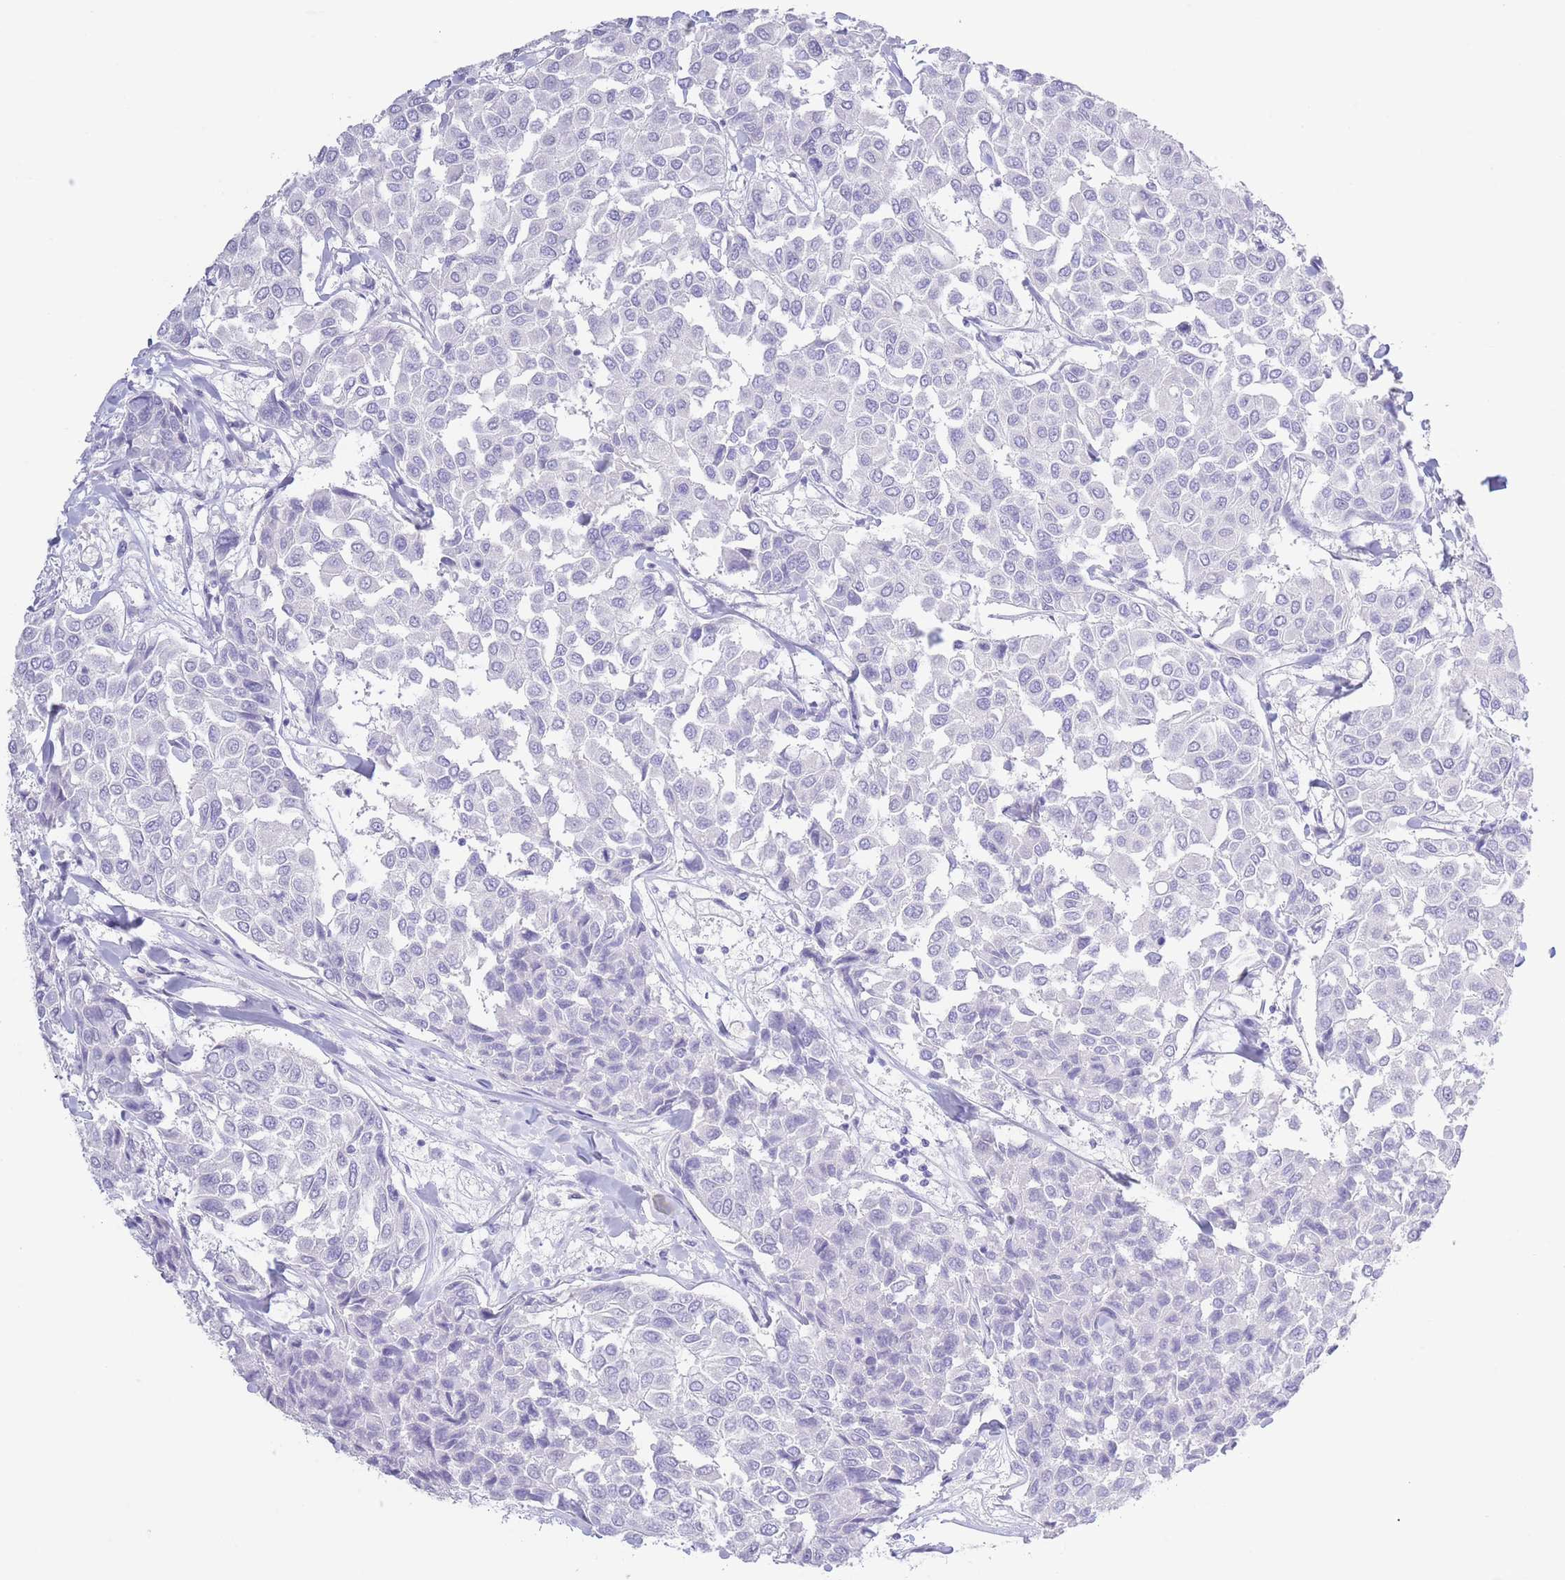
{"staining": {"intensity": "negative", "quantity": "none", "location": "none"}, "tissue": "breast cancer", "cell_type": "Tumor cells", "image_type": "cancer", "snomed": [{"axis": "morphology", "description": "Duct carcinoma"}, {"axis": "topography", "description": "Breast"}], "caption": "DAB (3,3'-diaminobenzidine) immunohistochemical staining of breast cancer (invasive ductal carcinoma) reveals no significant positivity in tumor cells.", "gene": "PKLR", "patient": {"sex": "female", "age": 55}}